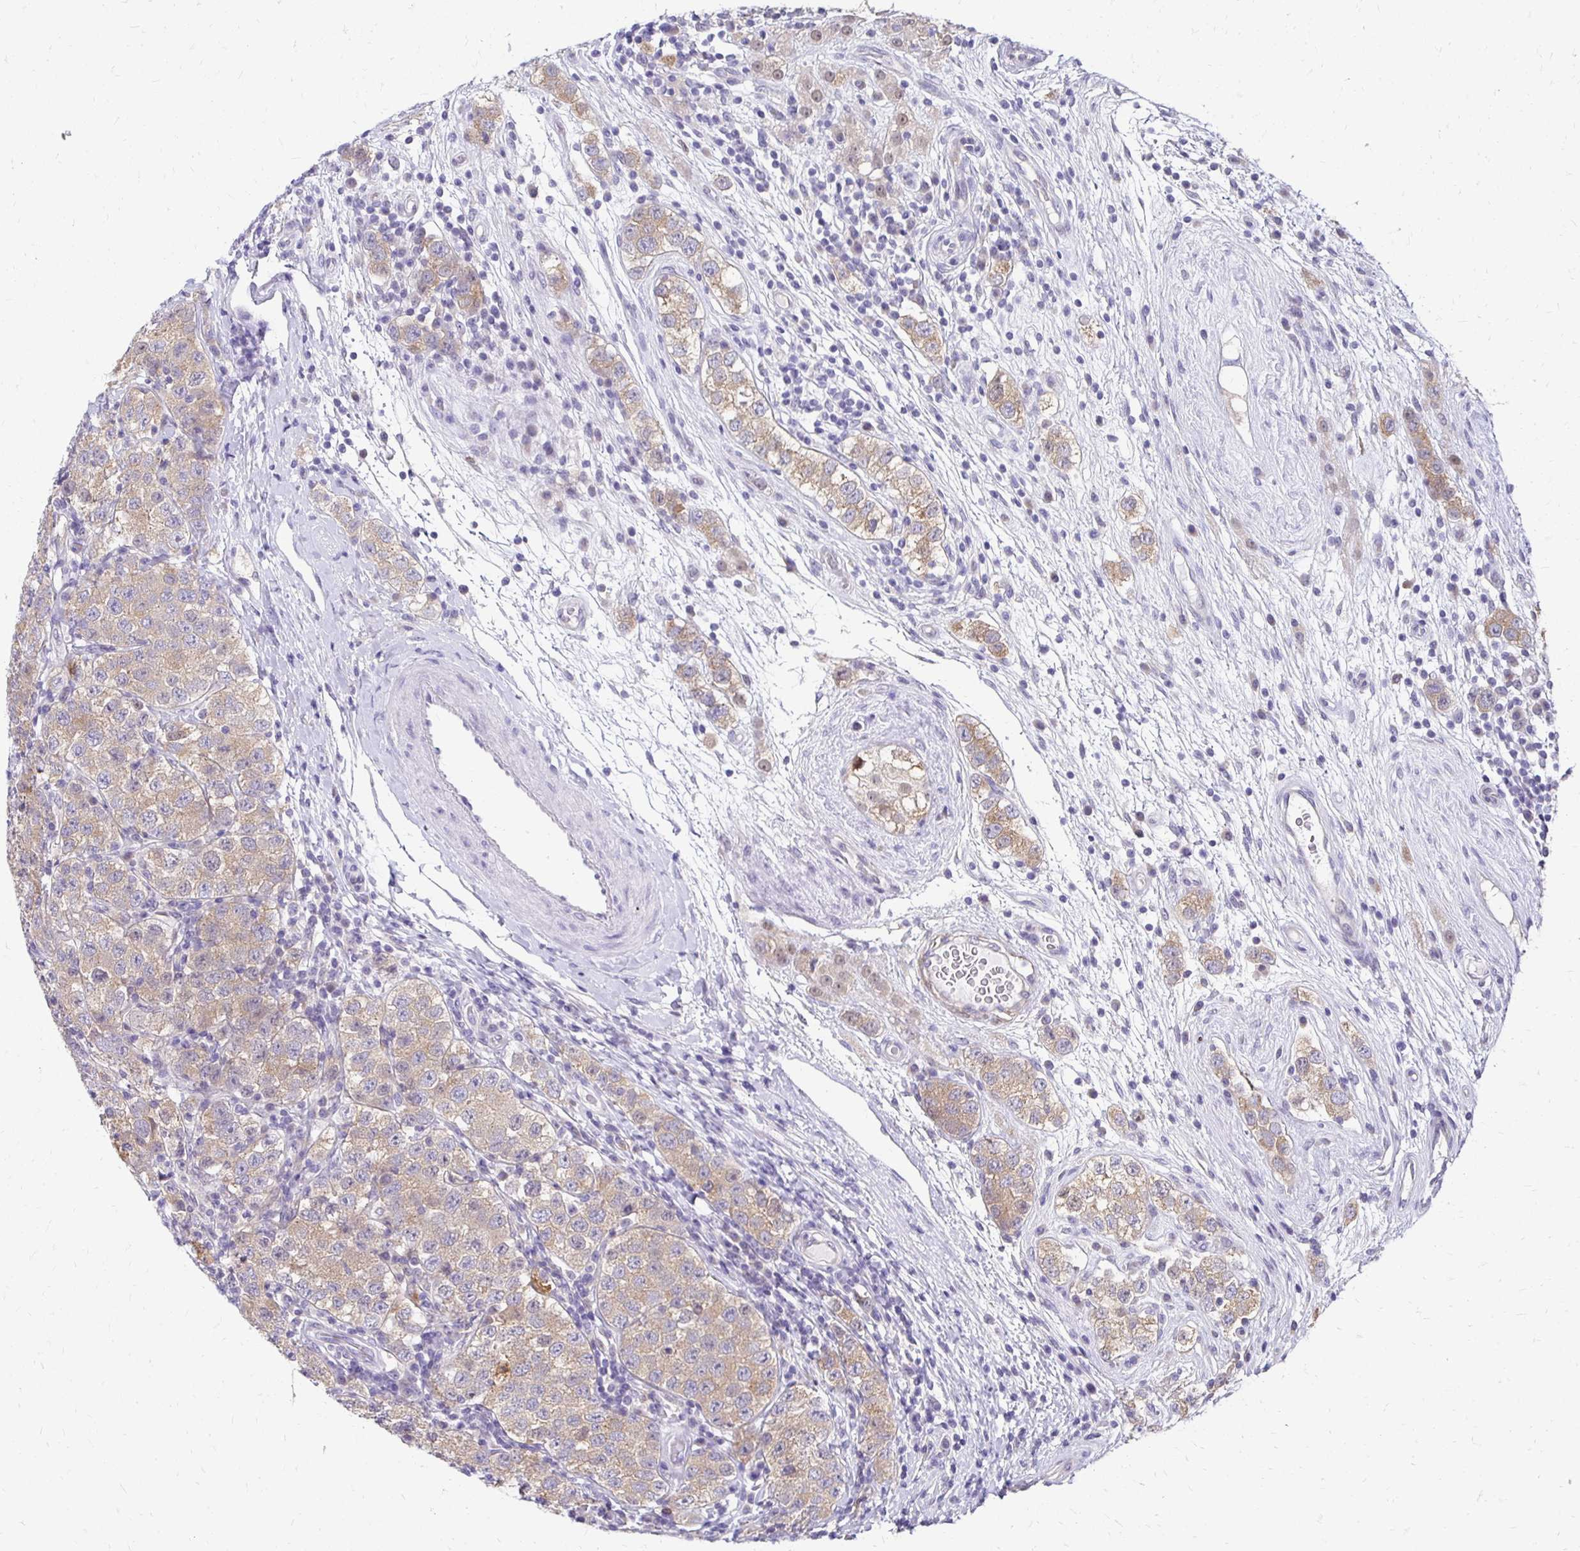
{"staining": {"intensity": "moderate", "quantity": ">75%", "location": "cytoplasmic/membranous"}, "tissue": "testis cancer", "cell_type": "Tumor cells", "image_type": "cancer", "snomed": [{"axis": "morphology", "description": "Seminoma, NOS"}, {"axis": "topography", "description": "Testis"}], "caption": "Immunohistochemistry image of testis cancer (seminoma) stained for a protein (brown), which displays medium levels of moderate cytoplasmic/membranous staining in about >75% of tumor cells.", "gene": "PADI2", "patient": {"sex": "male", "age": 34}}